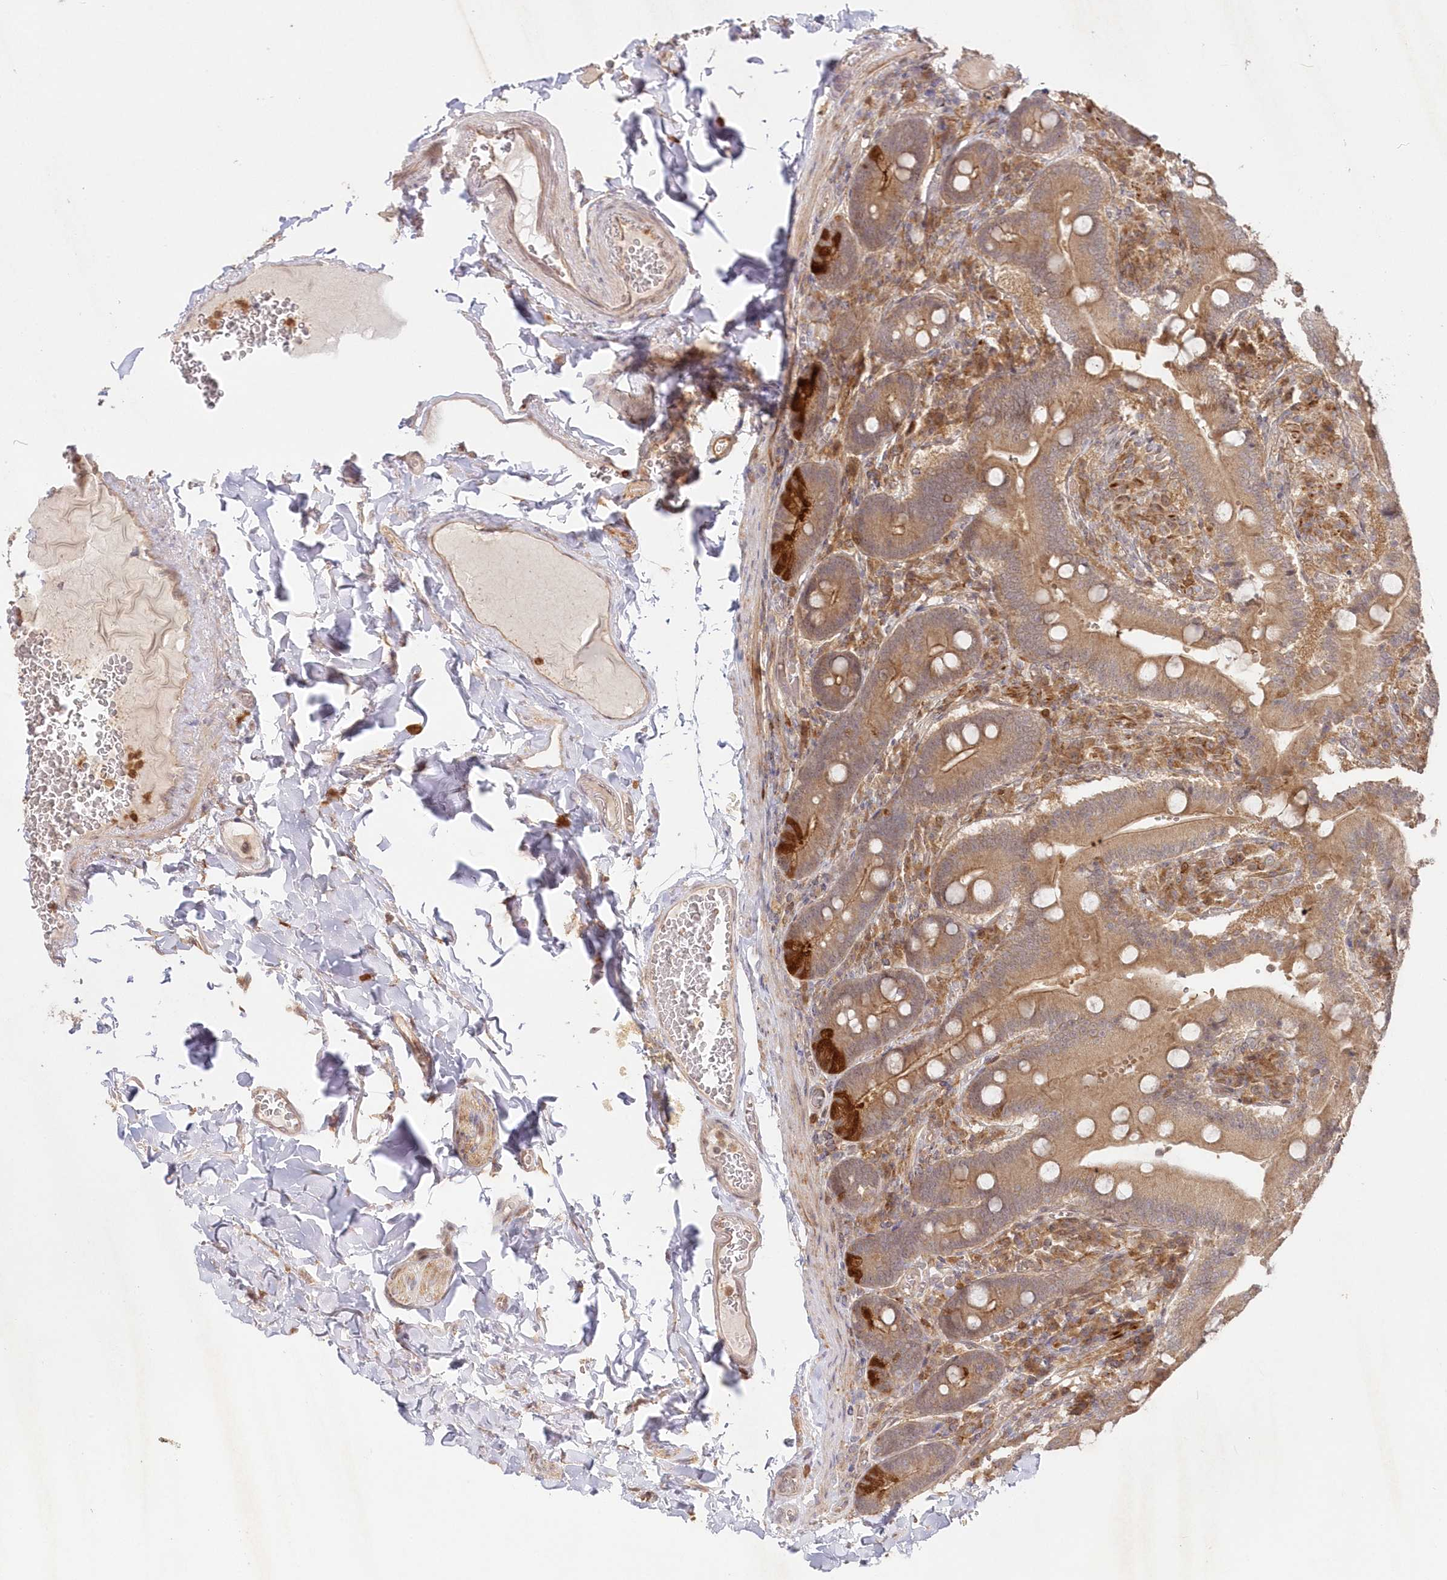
{"staining": {"intensity": "moderate", "quantity": ">75%", "location": "cytoplasmic/membranous"}, "tissue": "duodenum", "cell_type": "Glandular cells", "image_type": "normal", "snomed": [{"axis": "morphology", "description": "Normal tissue, NOS"}, {"axis": "topography", "description": "Duodenum"}], "caption": "Duodenum was stained to show a protein in brown. There is medium levels of moderate cytoplasmic/membranous expression in approximately >75% of glandular cells. (Stains: DAB (3,3'-diaminobenzidine) in brown, nuclei in blue, Microscopy: brightfield microscopy at high magnification).", "gene": "GBE1", "patient": {"sex": "female", "age": 62}}